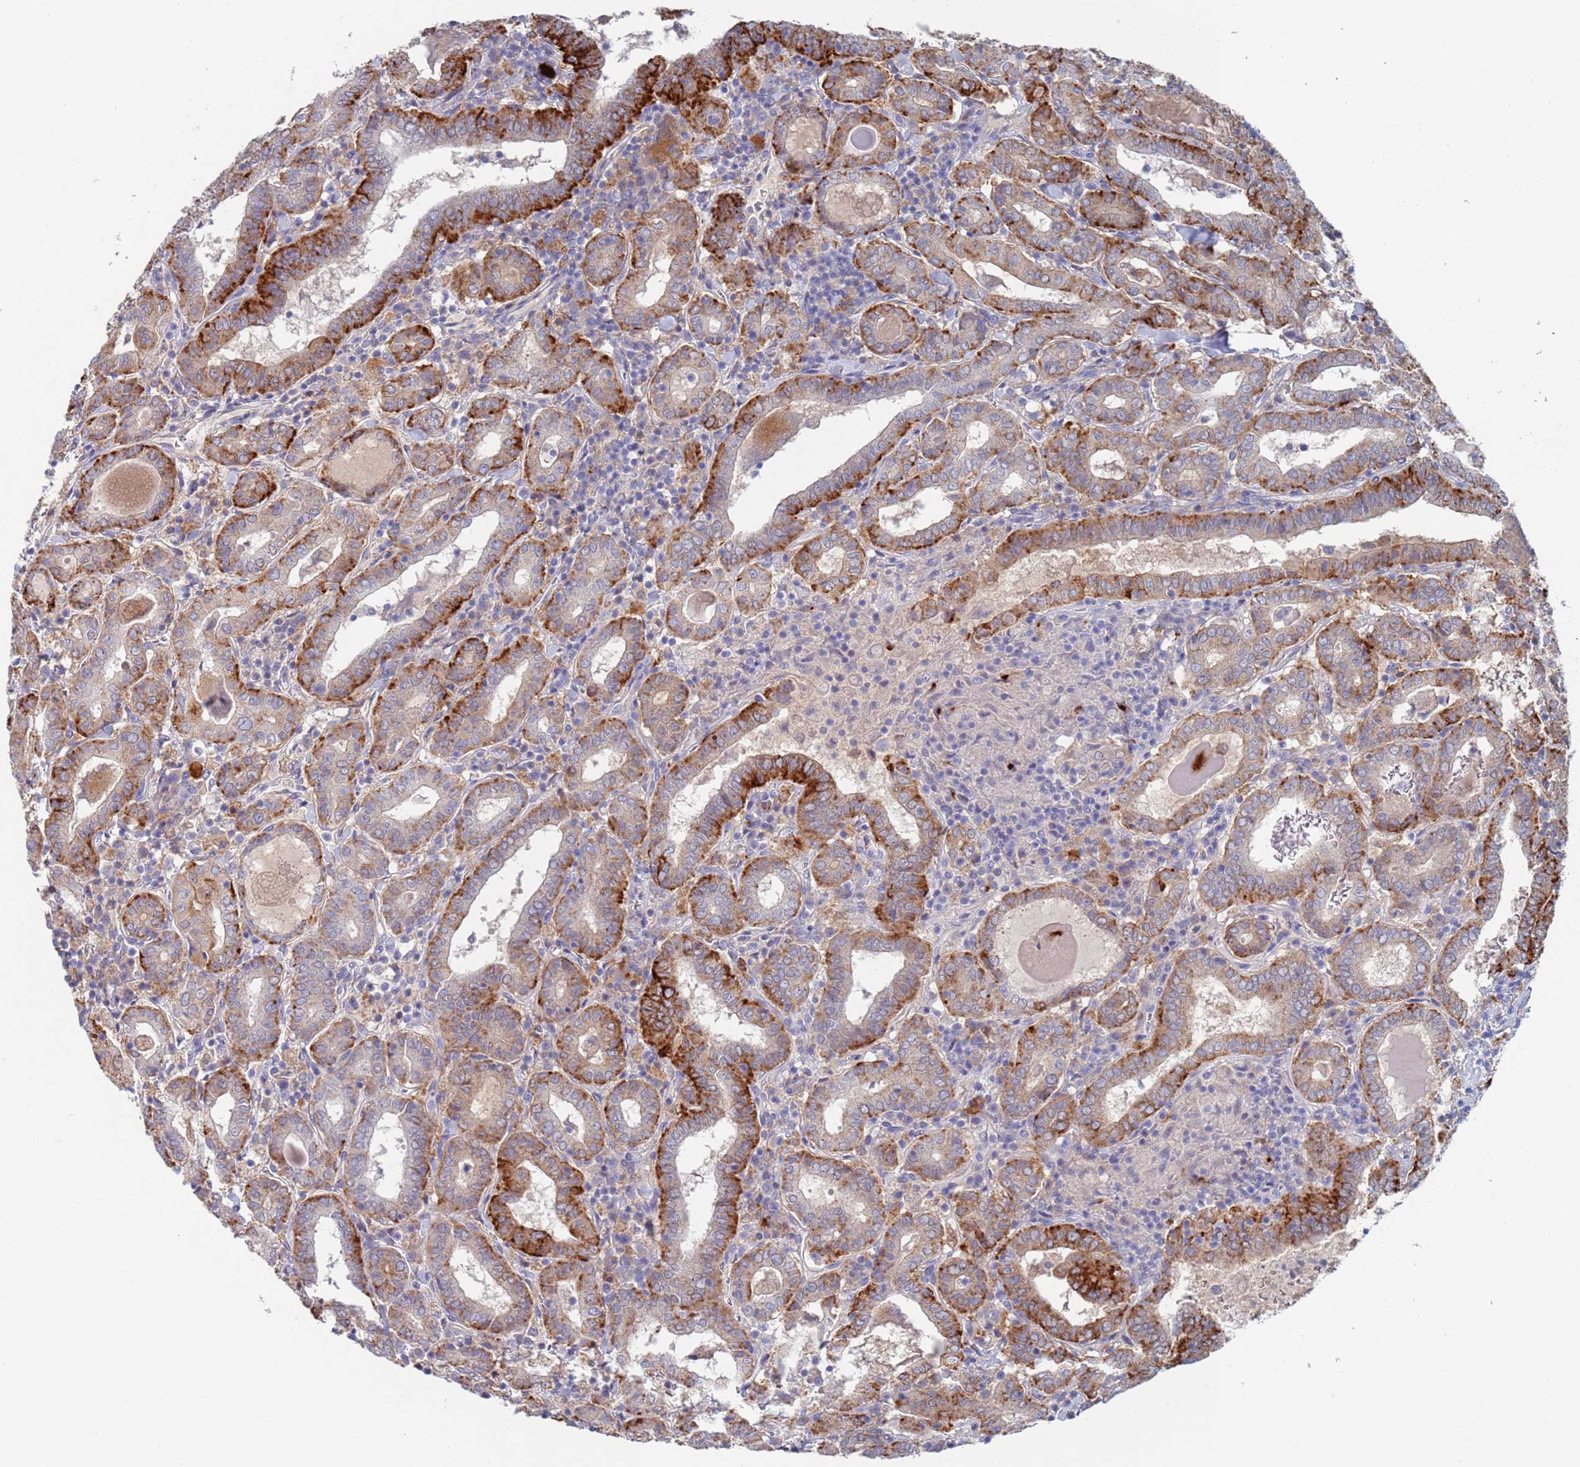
{"staining": {"intensity": "strong", "quantity": "25%-75%", "location": "cytoplasmic/membranous"}, "tissue": "thyroid cancer", "cell_type": "Tumor cells", "image_type": "cancer", "snomed": [{"axis": "morphology", "description": "Papillary adenocarcinoma, NOS"}, {"axis": "topography", "description": "Thyroid gland"}], "caption": "Immunohistochemistry staining of thyroid papillary adenocarcinoma, which shows high levels of strong cytoplasmic/membranous expression in about 25%-75% of tumor cells indicating strong cytoplasmic/membranous protein expression. The staining was performed using DAB (brown) for protein detection and nuclei were counterstained in hematoxylin (blue).", "gene": "FUCA1", "patient": {"sex": "female", "age": 72}}